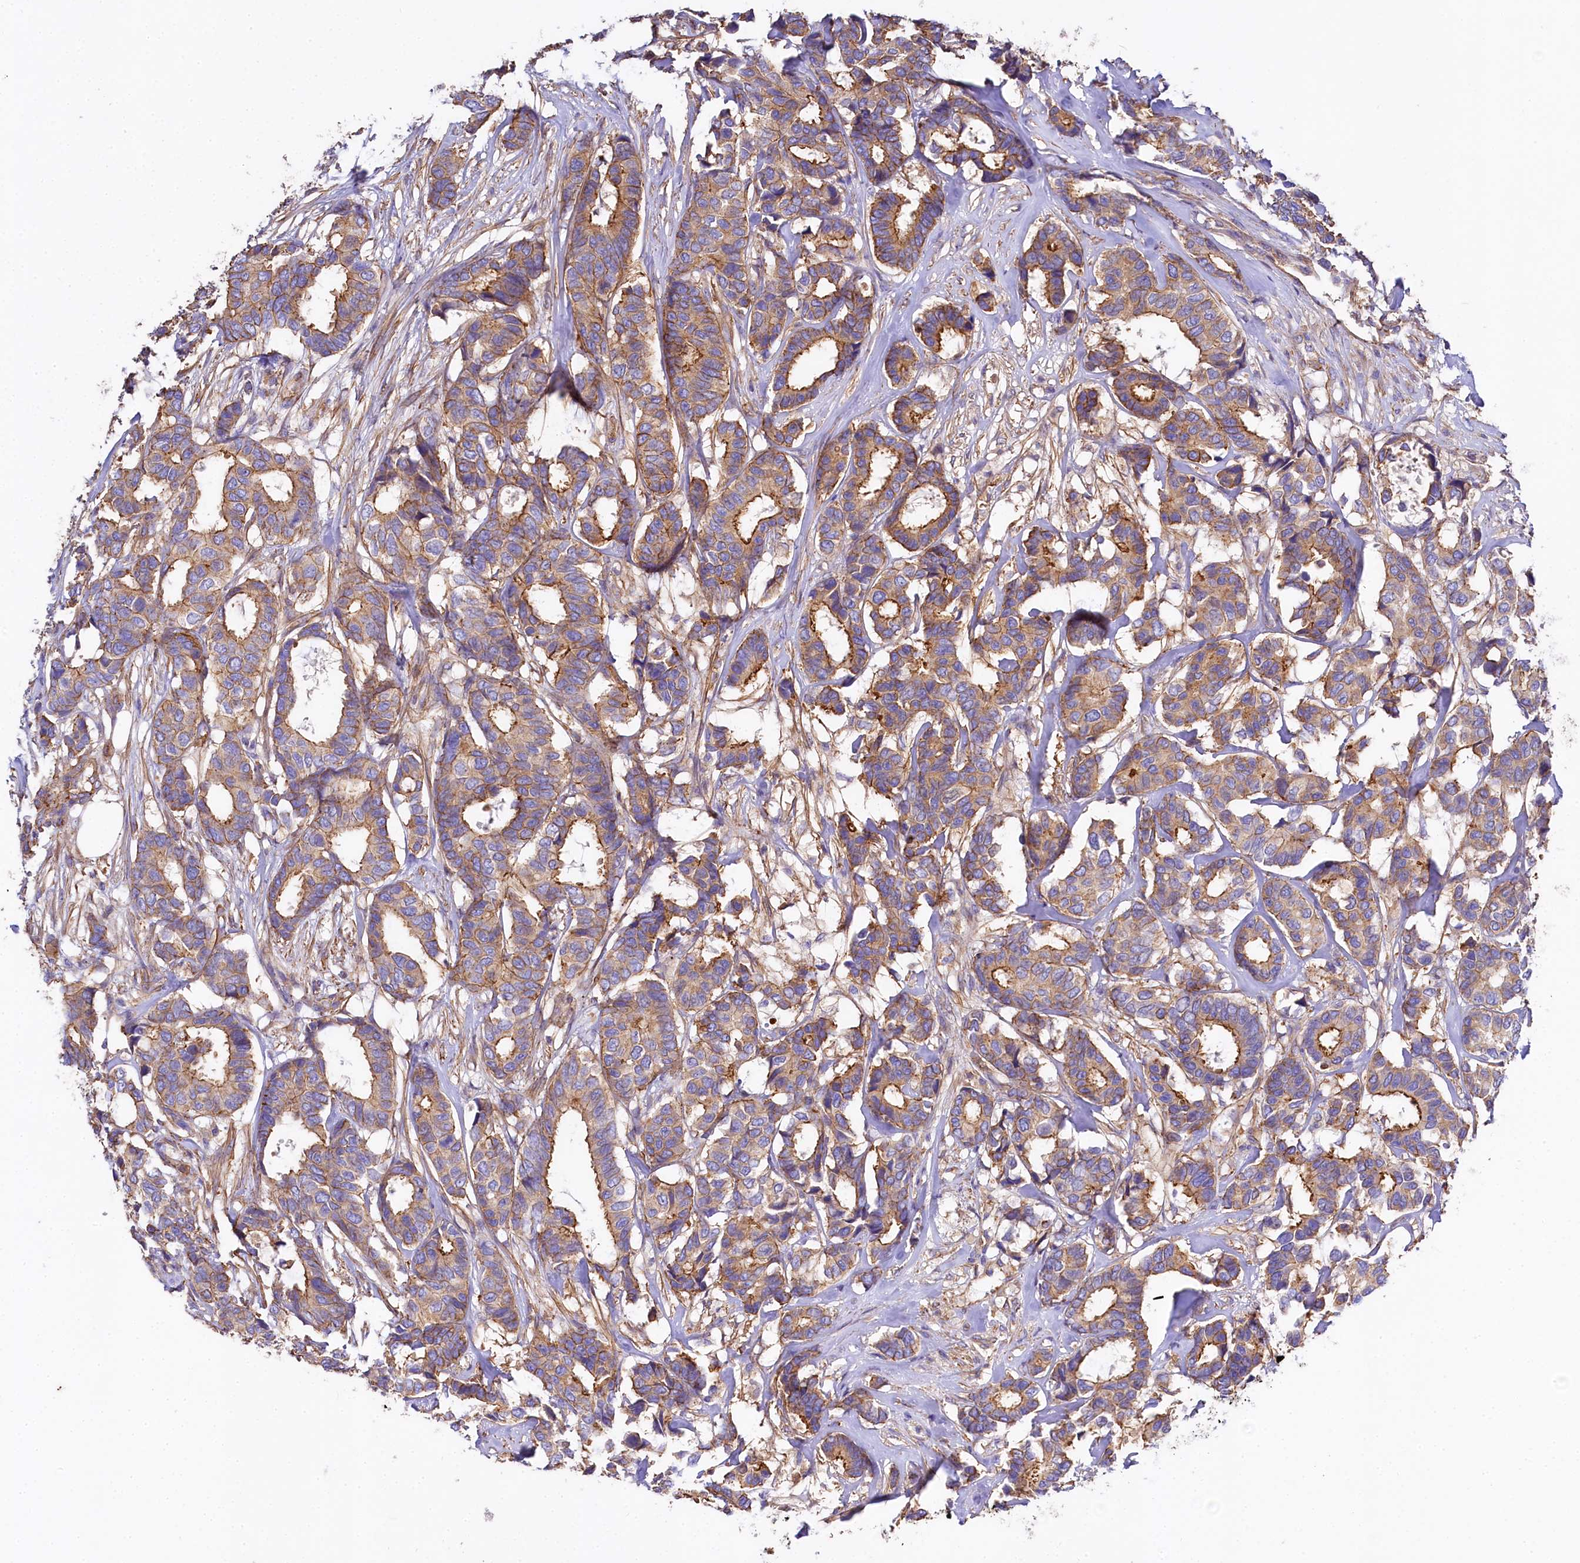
{"staining": {"intensity": "moderate", "quantity": ">75%", "location": "cytoplasmic/membranous"}, "tissue": "breast cancer", "cell_type": "Tumor cells", "image_type": "cancer", "snomed": [{"axis": "morphology", "description": "Duct carcinoma"}, {"axis": "topography", "description": "Breast"}], "caption": "Breast cancer (invasive ductal carcinoma) tissue displays moderate cytoplasmic/membranous positivity in approximately >75% of tumor cells, visualized by immunohistochemistry.", "gene": "FCHSD2", "patient": {"sex": "female", "age": 87}}